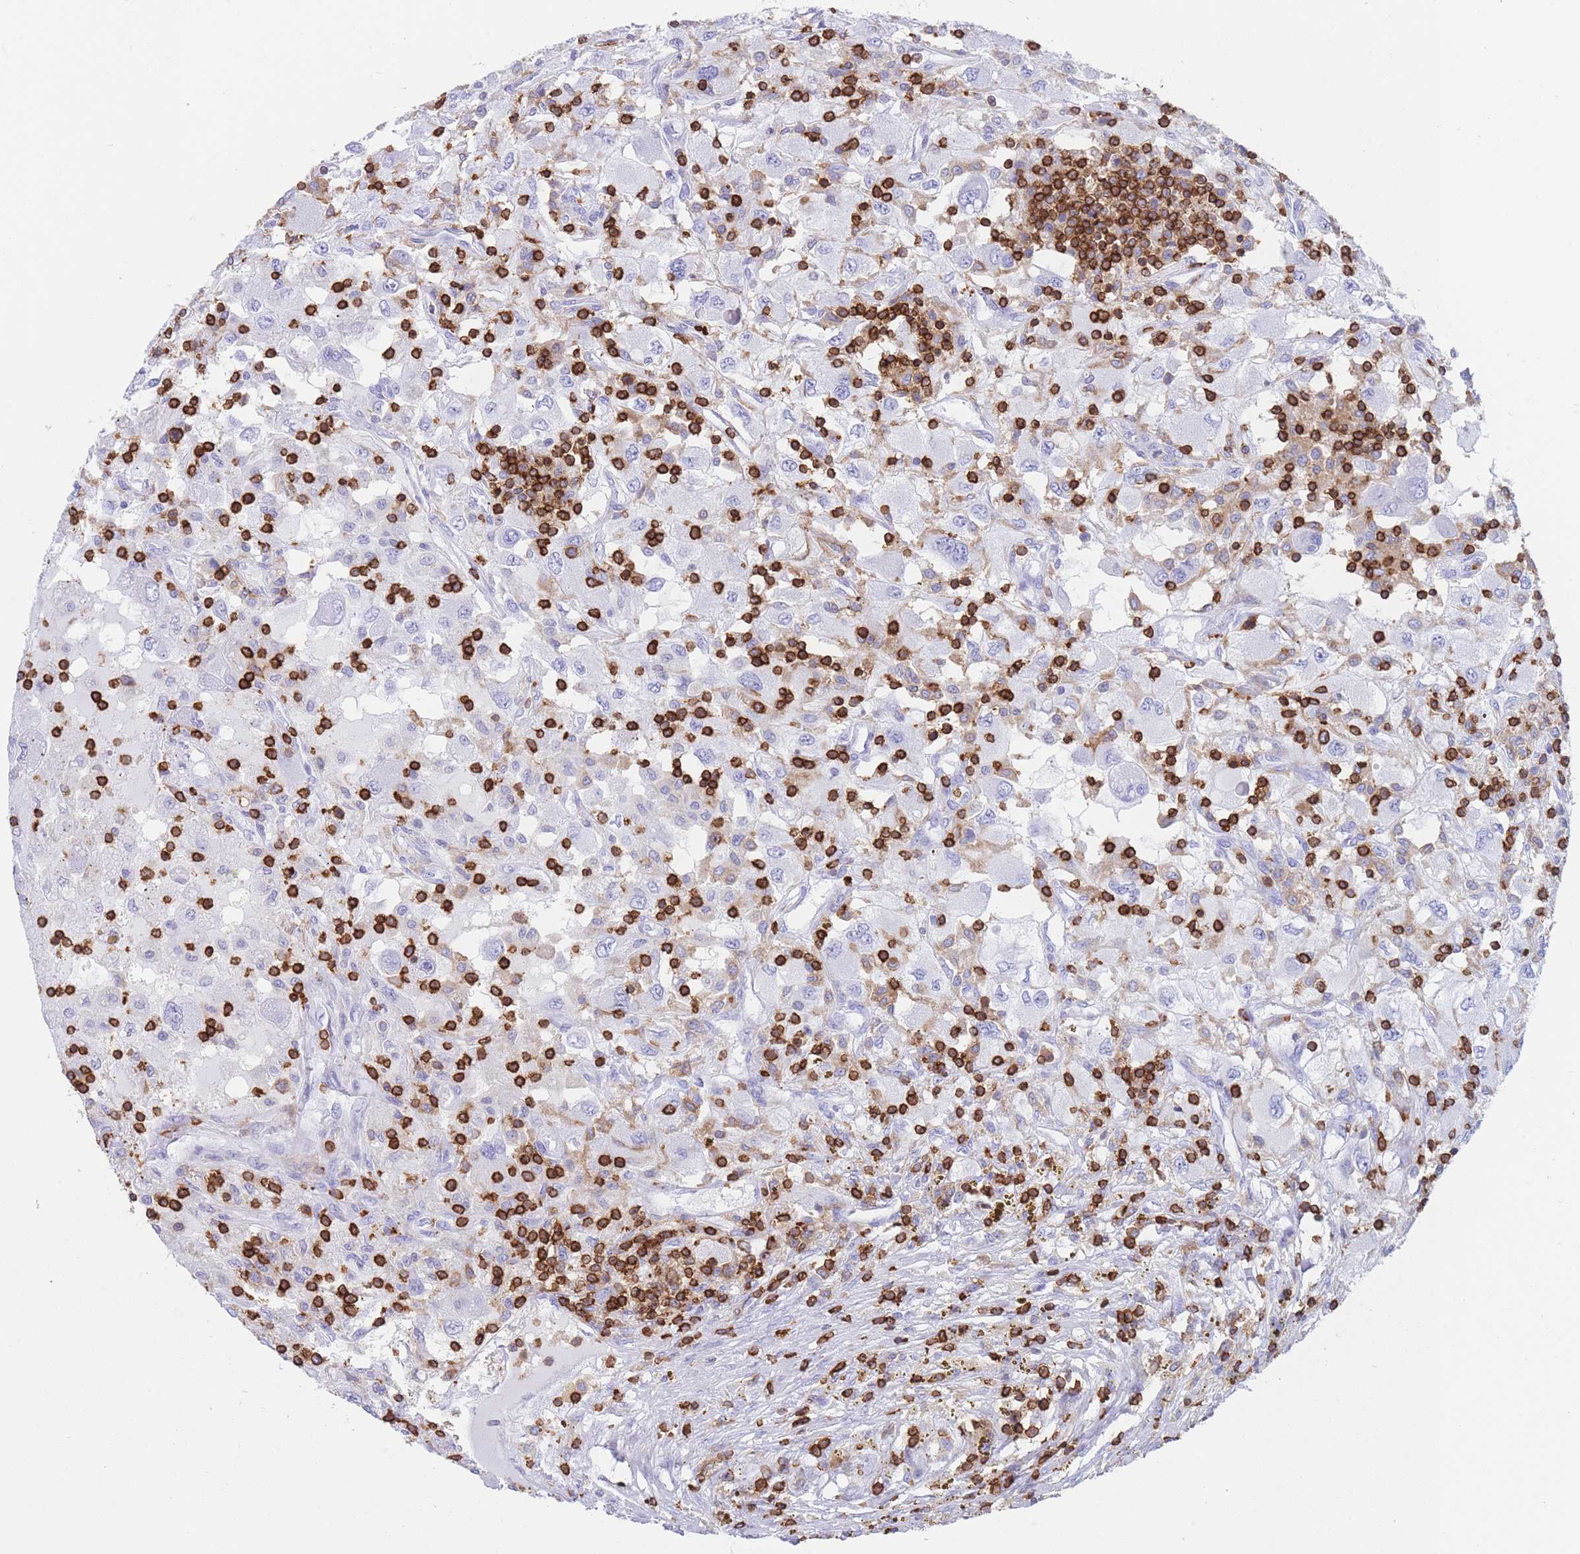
{"staining": {"intensity": "weak", "quantity": "<25%", "location": "cytoplasmic/membranous"}, "tissue": "renal cancer", "cell_type": "Tumor cells", "image_type": "cancer", "snomed": [{"axis": "morphology", "description": "Adenocarcinoma, NOS"}, {"axis": "topography", "description": "Kidney"}], "caption": "Immunohistochemical staining of human adenocarcinoma (renal) demonstrates no significant positivity in tumor cells. (Stains: DAB immunohistochemistry (IHC) with hematoxylin counter stain, Microscopy: brightfield microscopy at high magnification).", "gene": "CORO1A", "patient": {"sex": "female", "age": 67}}